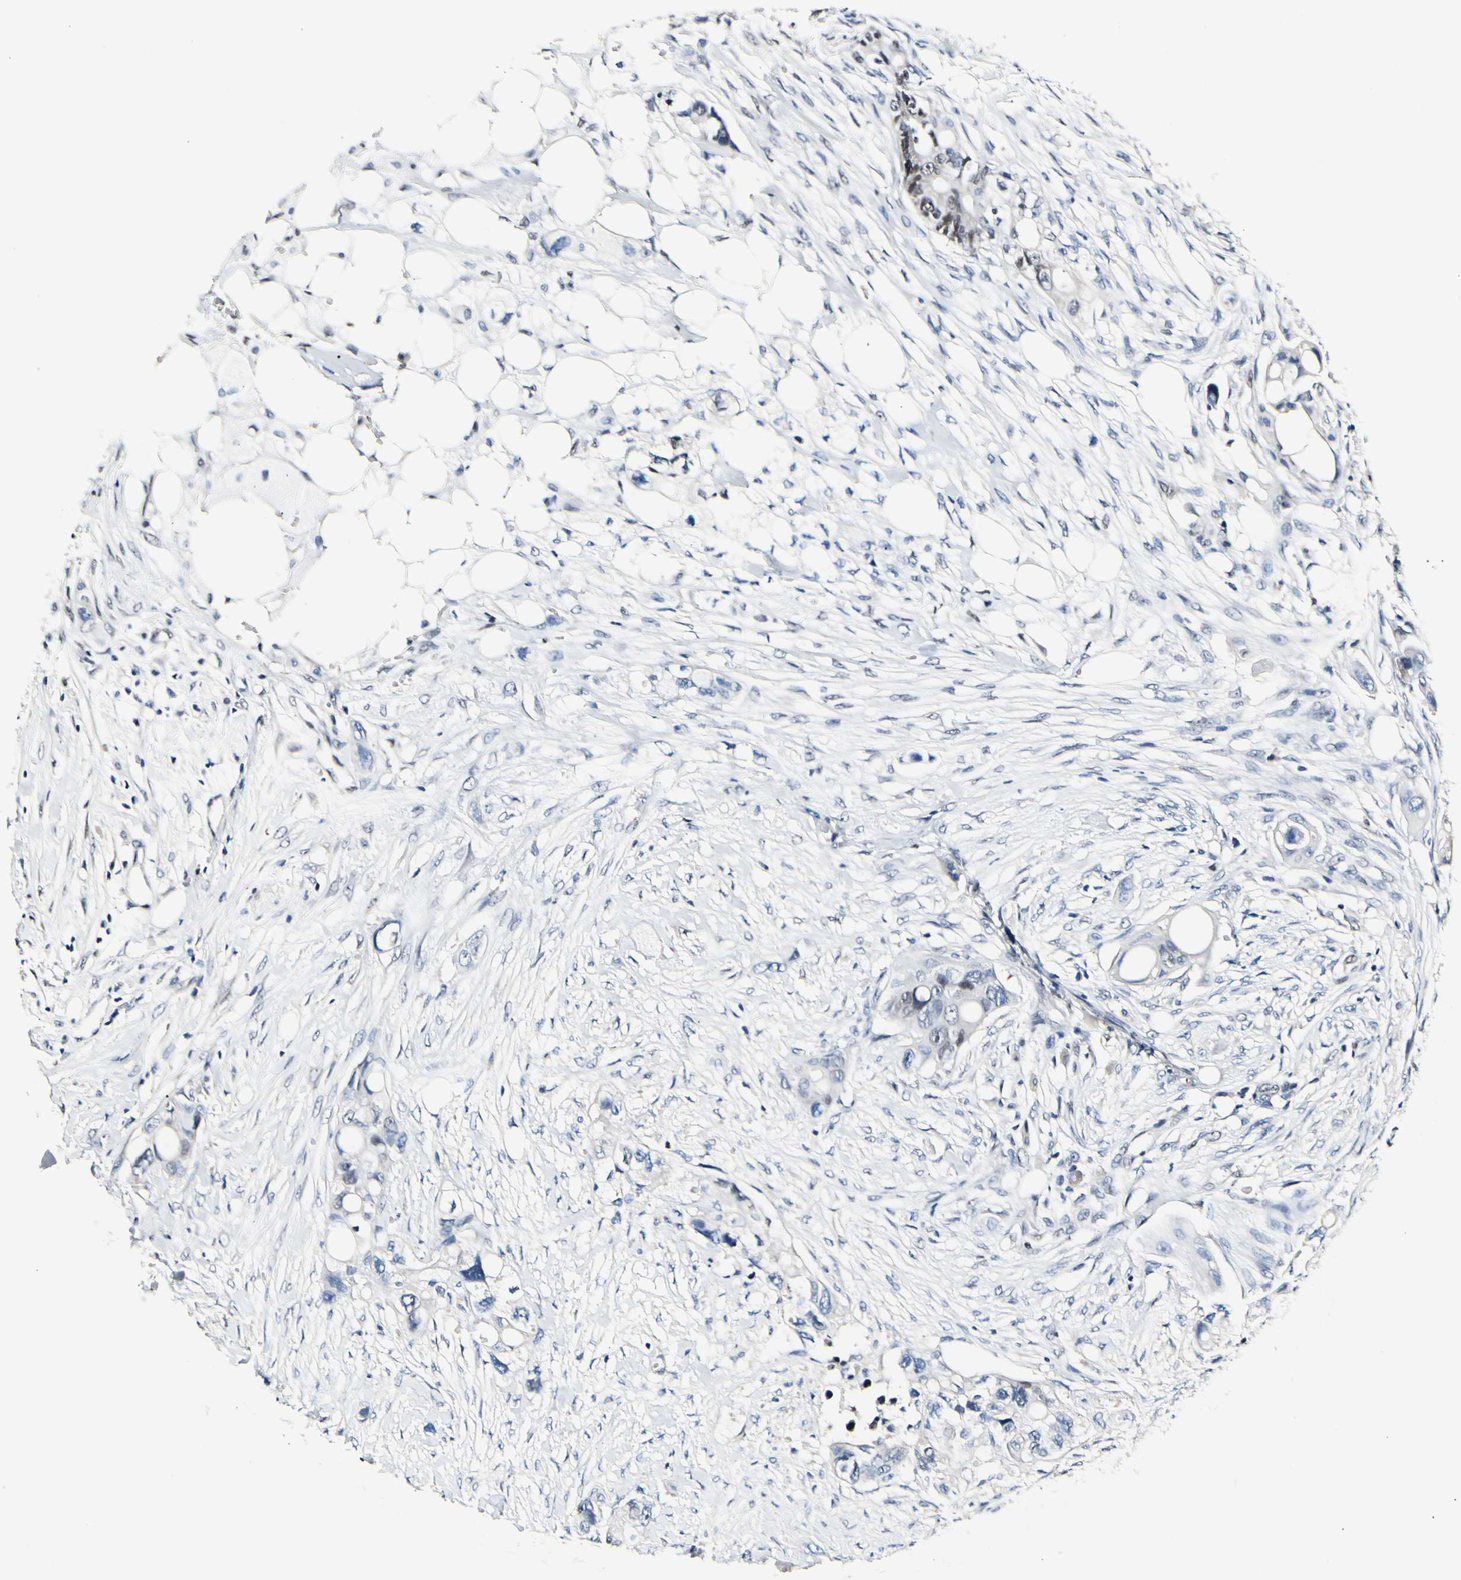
{"staining": {"intensity": "moderate", "quantity": "<25%", "location": "nuclear"}, "tissue": "colorectal cancer", "cell_type": "Tumor cells", "image_type": "cancer", "snomed": [{"axis": "morphology", "description": "Adenocarcinoma, NOS"}, {"axis": "topography", "description": "Colon"}], "caption": "Moderate nuclear expression is present in about <25% of tumor cells in adenocarcinoma (colorectal). (brown staining indicates protein expression, while blue staining denotes nuclei).", "gene": "NFIA", "patient": {"sex": "female", "age": 57}}